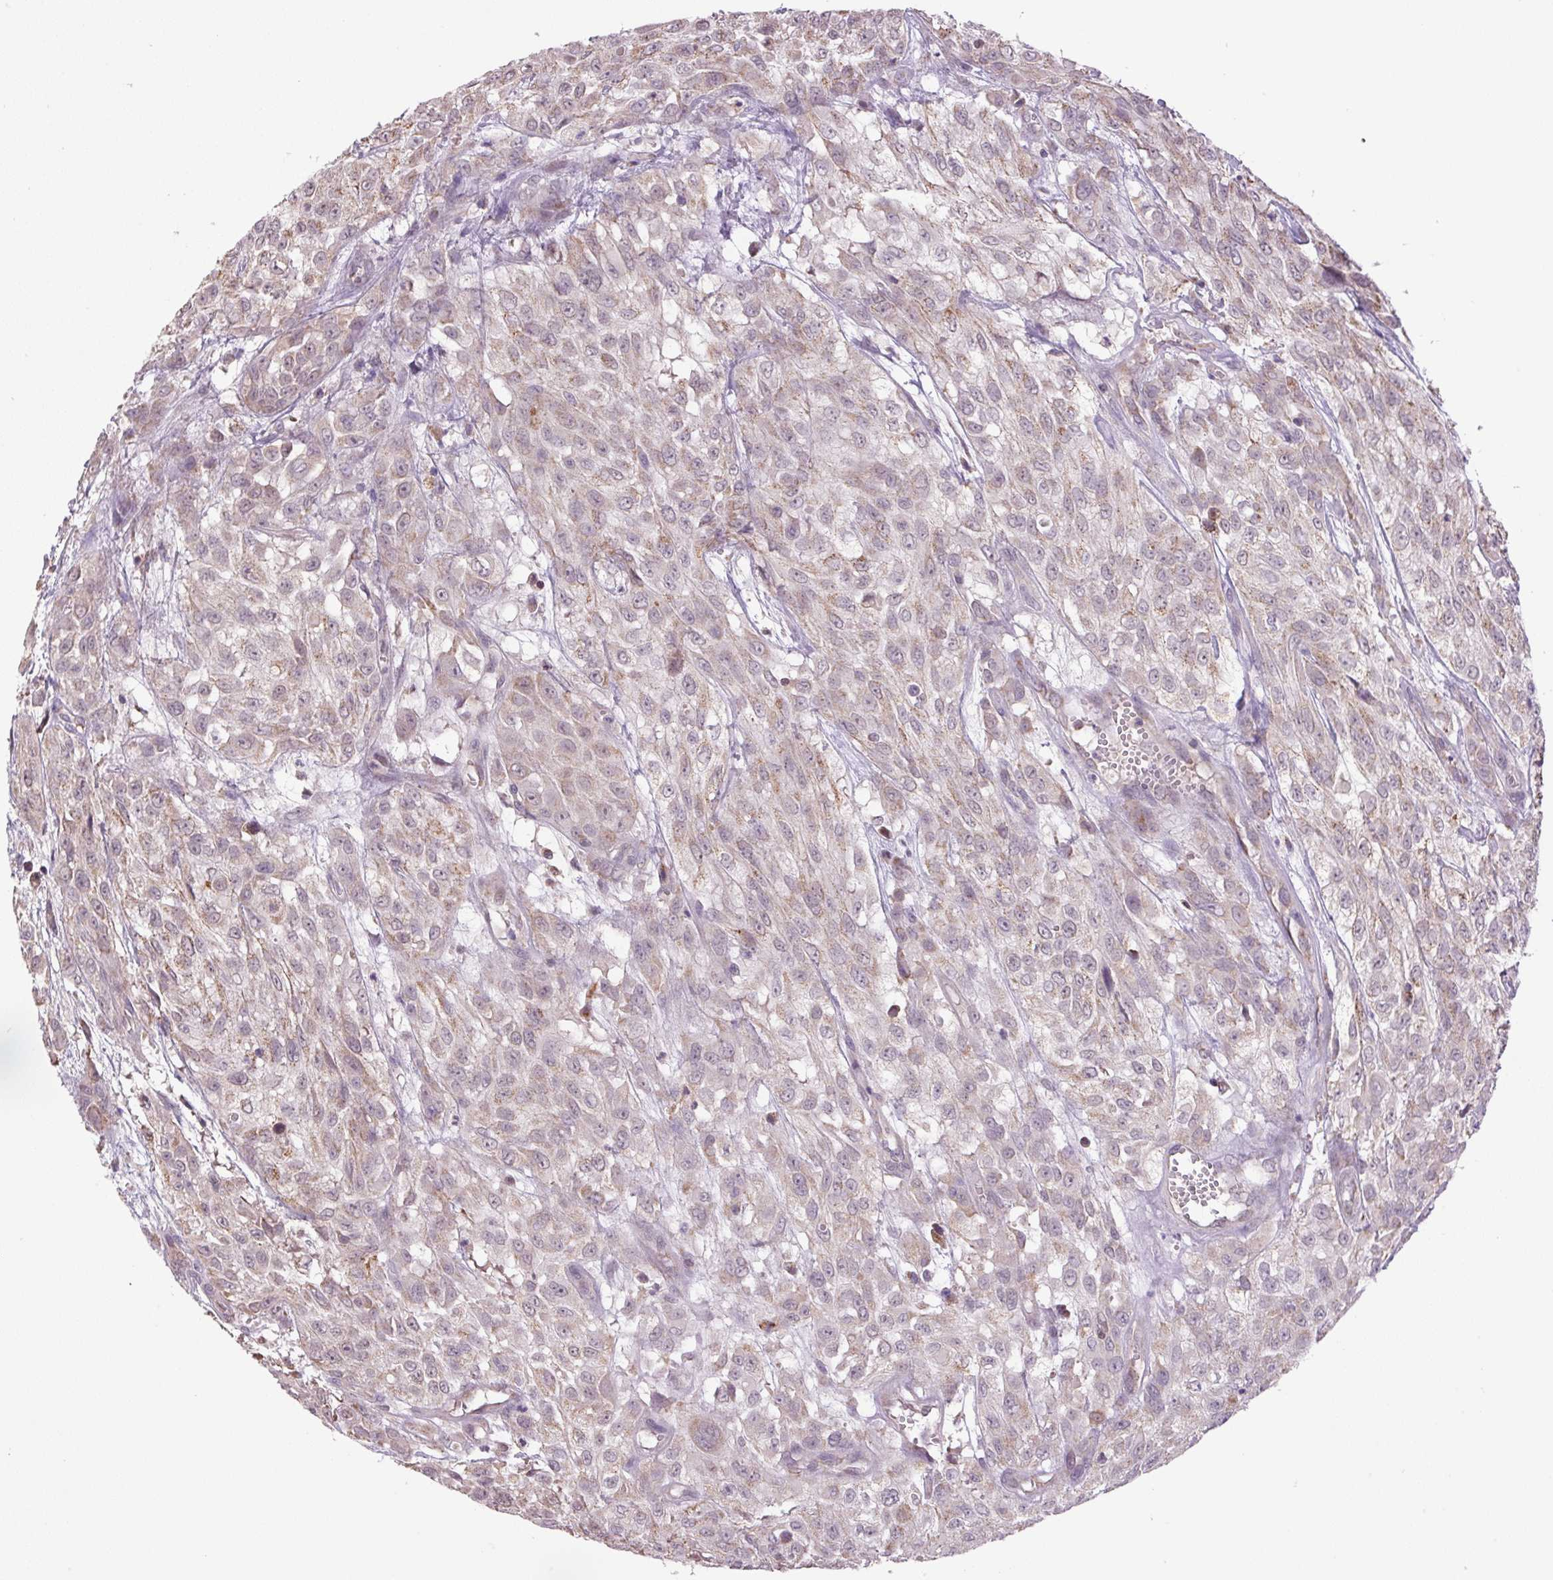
{"staining": {"intensity": "weak", "quantity": "25%-75%", "location": "cytoplasmic/membranous,nuclear"}, "tissue": "urothelial cancer", "cell_type": "Tumor cells", "image_type": "cancer", "snomed": [{"axis": "morphology", "description": "Urothelial carcinoma, High grade"}, {"axis": "topography", "description": "Urinary bladder"}], "caption": "Immunohistochemical staining of urothelial cancer shows weak cytoplasmic/membranous and nuclear protein expression in approximately 25%-75% of tumor cells.", "gene": "SGF29", "patient": {"sex": "male", "age": 57}}